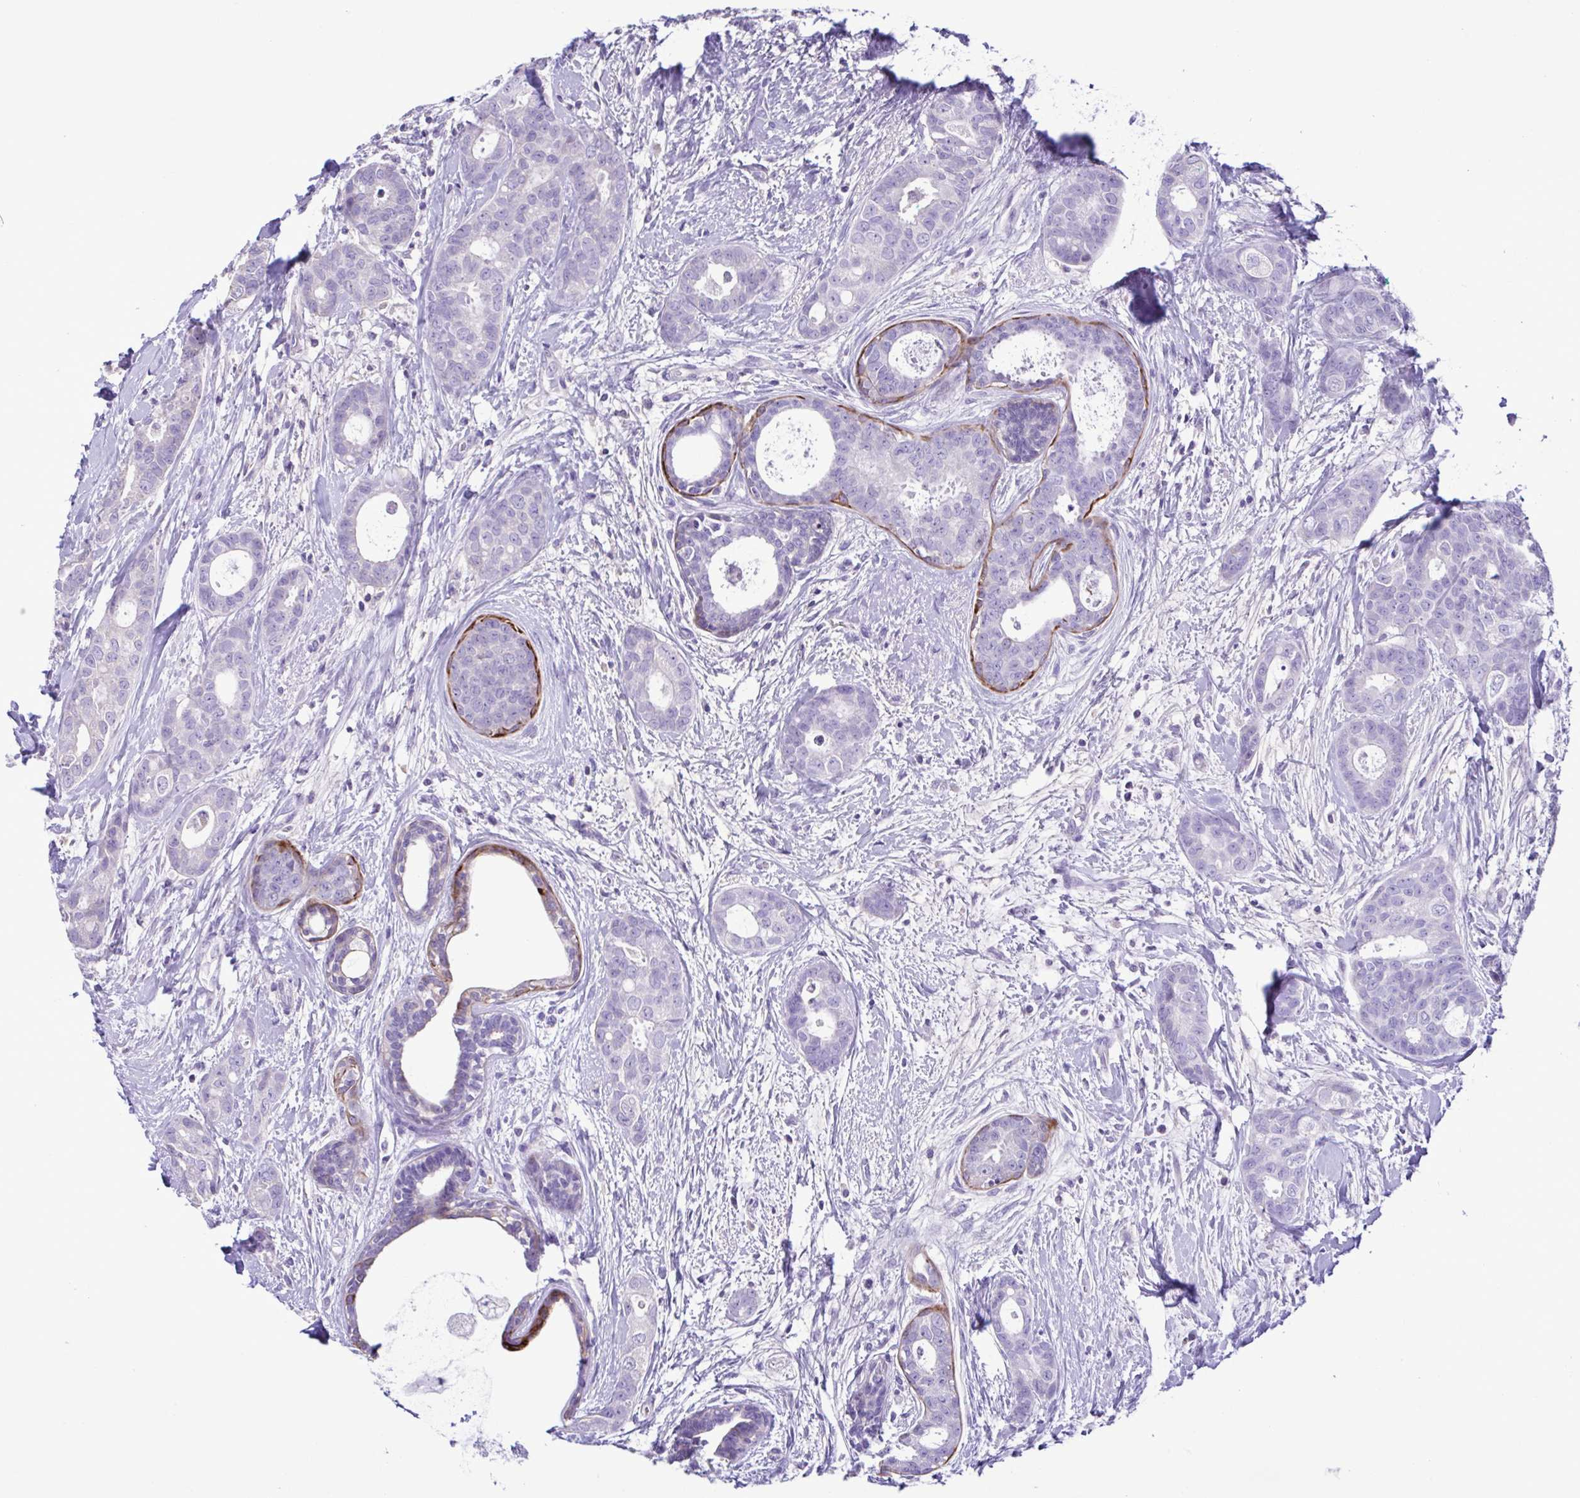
{"staining": {"intensity": "negative", "quantity": "none", "location": "none"}, "tissue": "breast cancer", "cell_type": "Tumor cells", "image_type": "cancer", "snomed": [{"axis": "morphology", "description": "Duct carcinoma"}, {"axis": "topography", "description": "Breast"}], "caption": "Tumor cells show no significant protein positivity in breast cancer (infiltrating ductal carcinoma).", "gene": "PLA2G4E", "patient": {"sex": "female", "age": 45}}